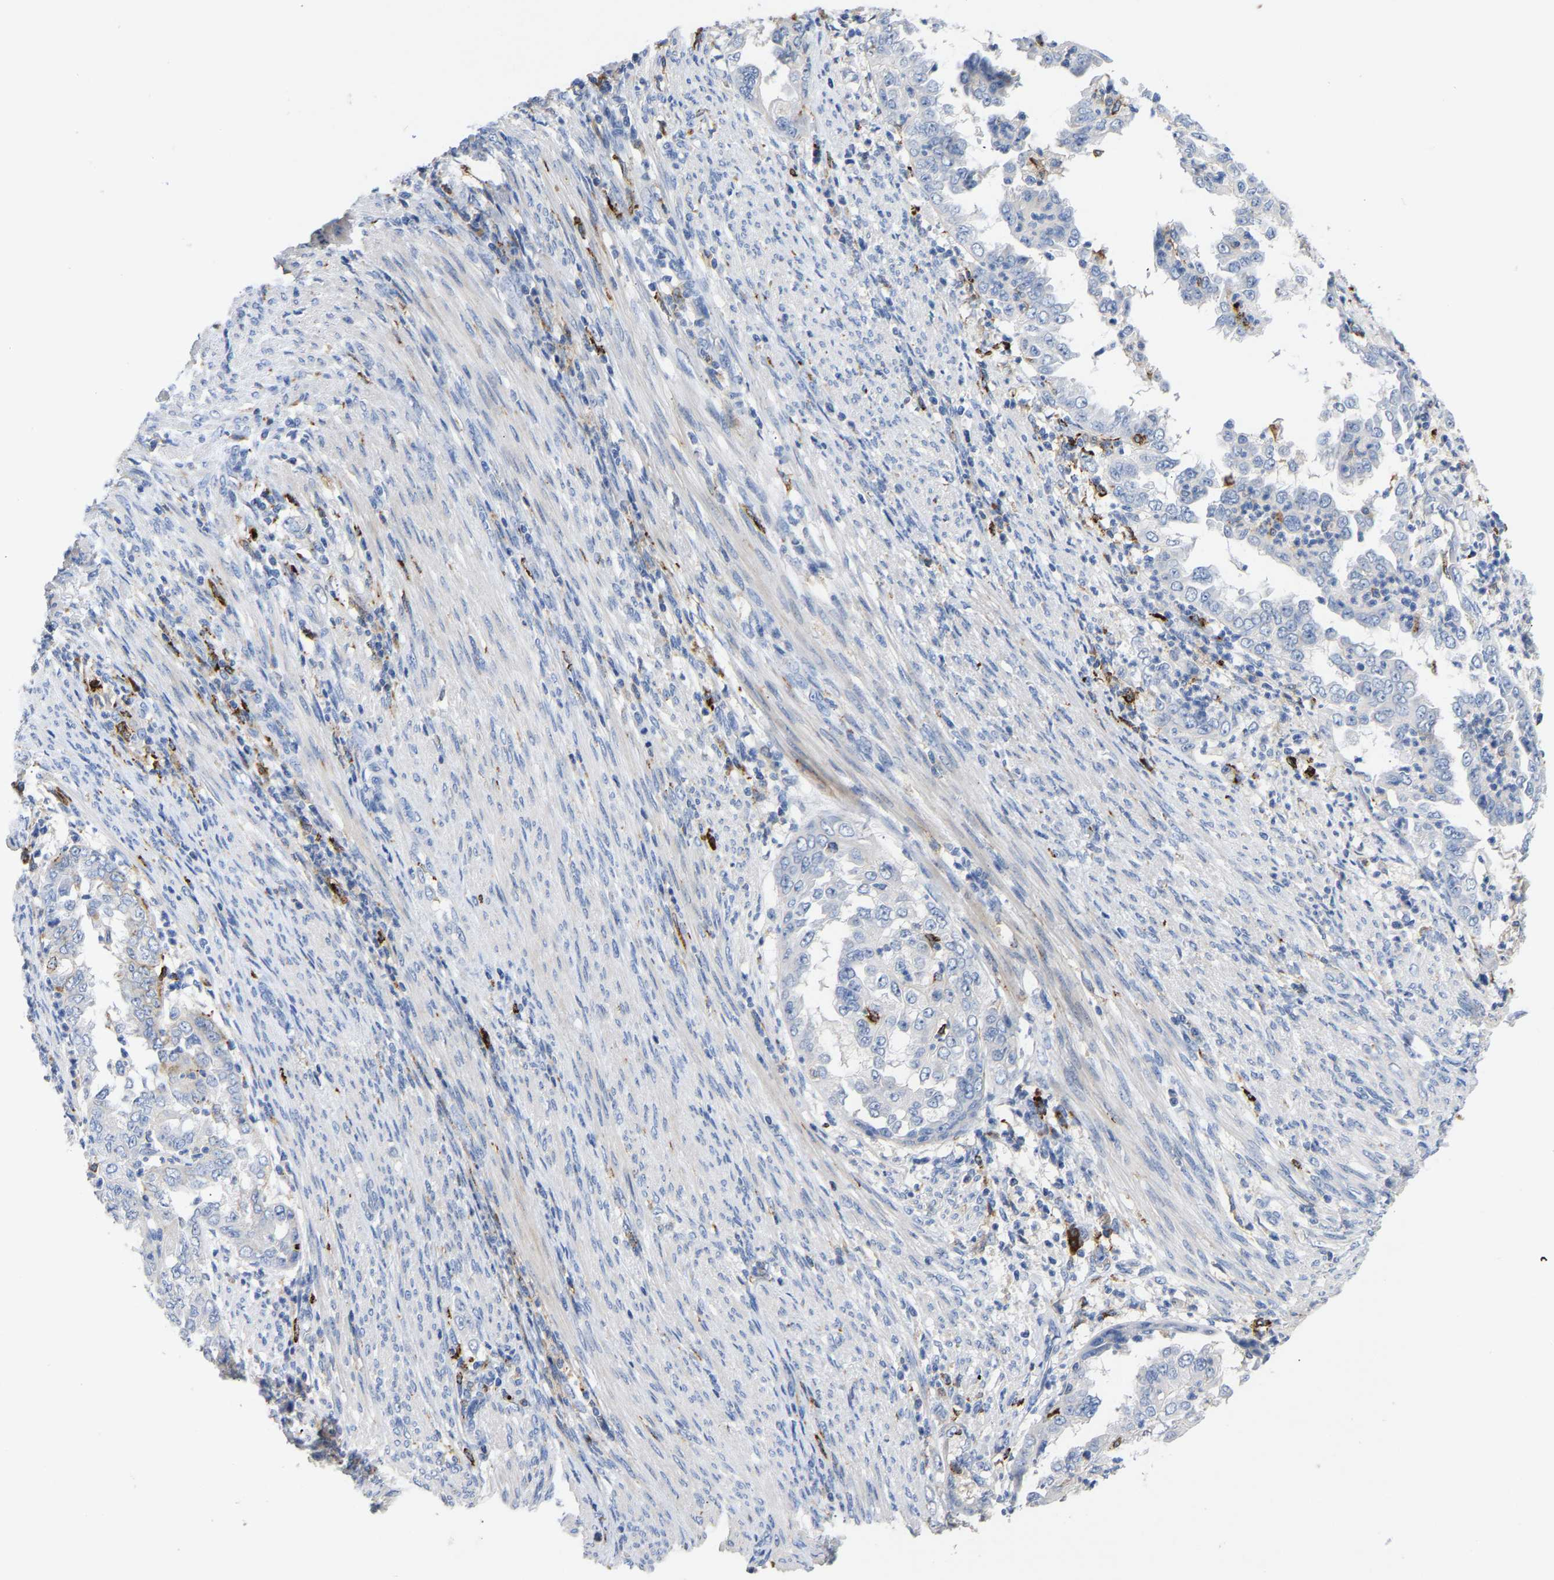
{"staining": {"intensity": "negative", "quantity": "none", "location": "none"}, "tissue": "endometrial cancer", "cell_type": "Tumor cells", "image_type": "cancer", "snomed": [{"axis": "morphology", "description": "Adenocarcinoma, NOS"}, {"axis": "topography", "description": "Endometrium"}], "caption": "Immunohistochemistry histopathology image of human endometrial cancer stained for a protein (brown), which demonstrates no positivity in tumor cells.", "gene": "FGF18", "patient": {"sex": "female", "age": 85}}